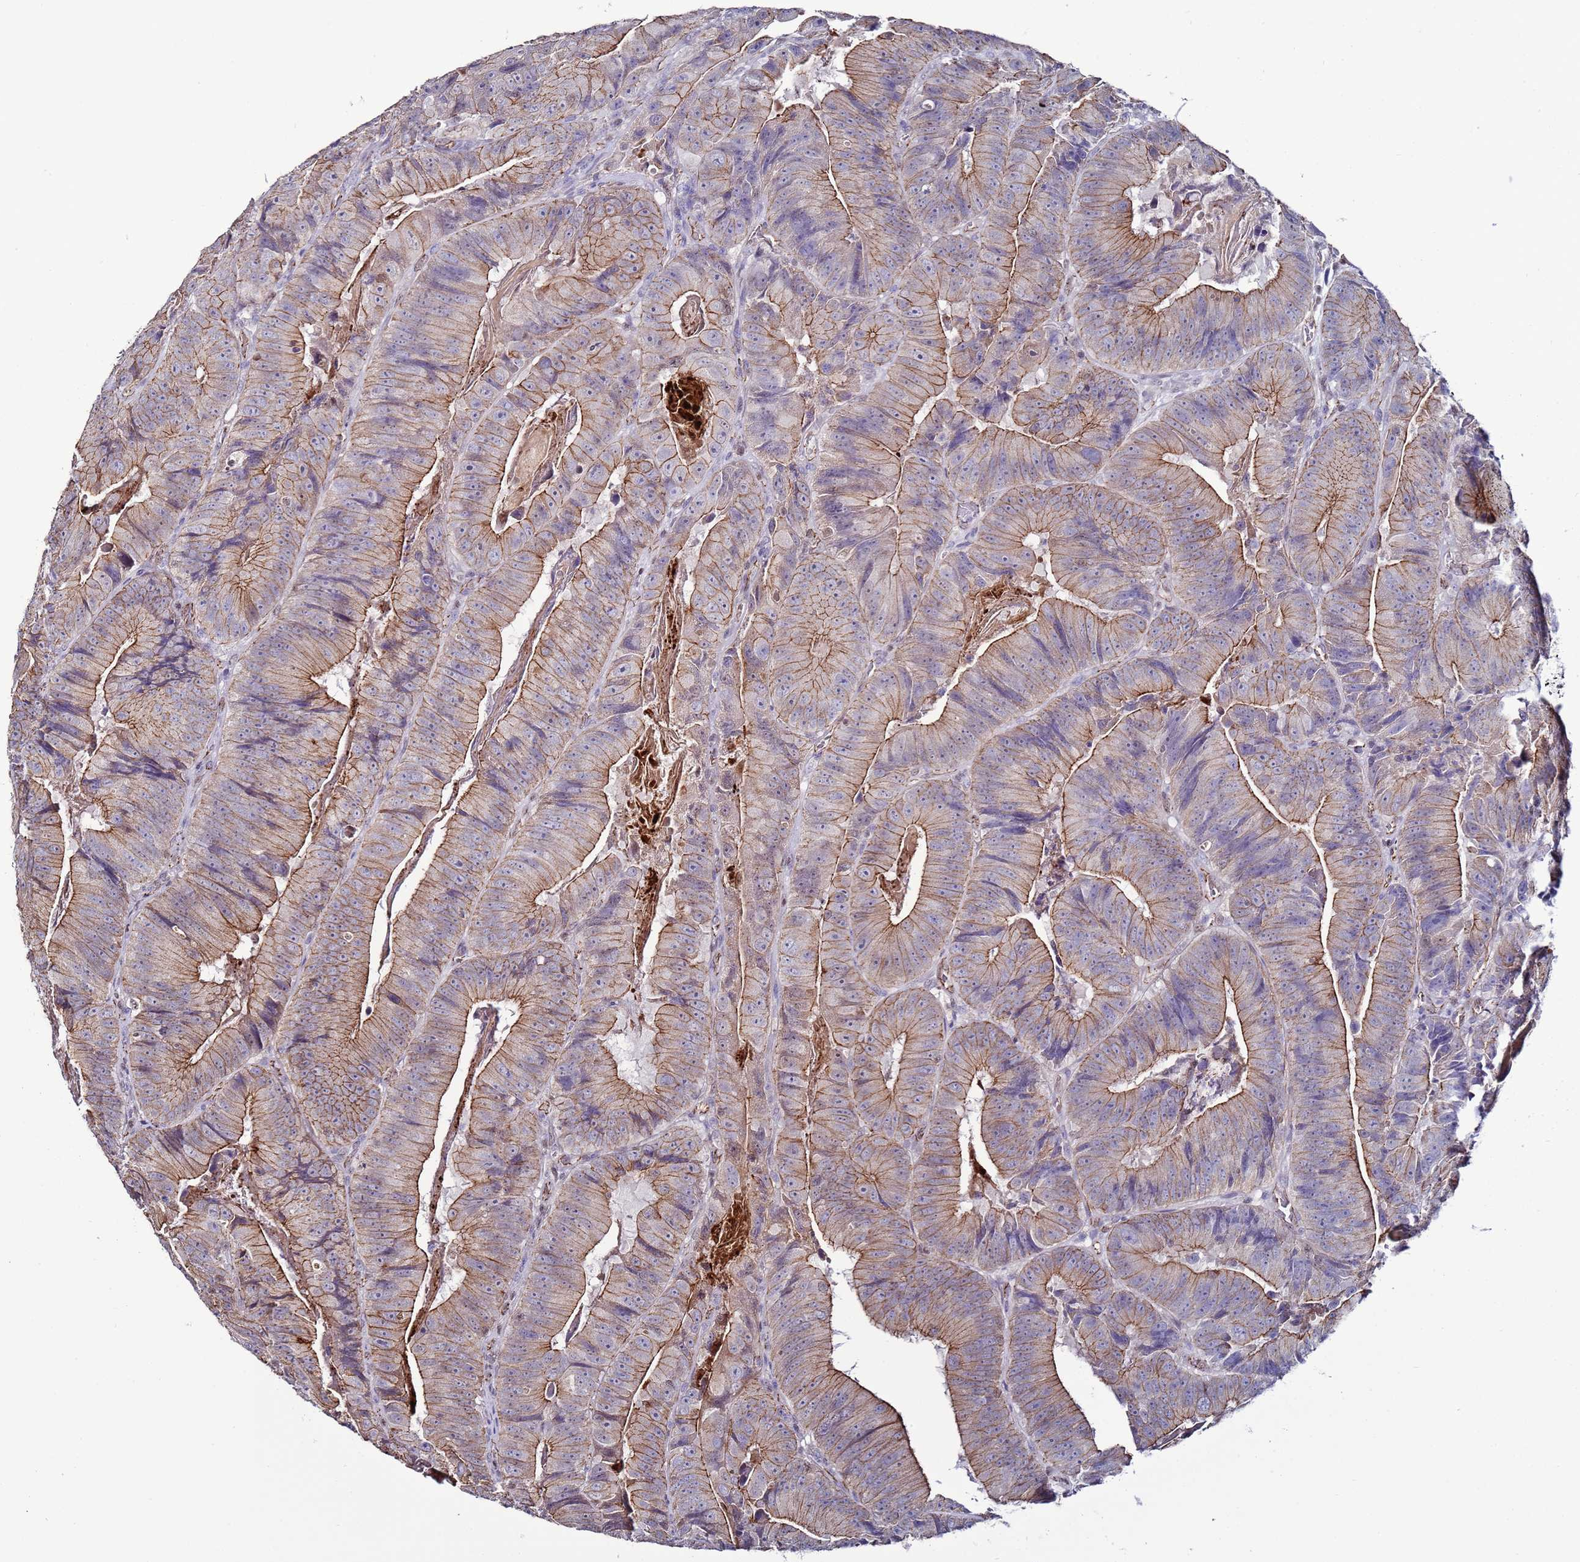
{"staining": {"intensity": "moderate", "quantity": "25%-75%", "location": "cytoplasmic/membranous"}, "tissue": "colorectal cancer", "cell_type": "Tumor cells", "image_type": "cancer", "snomed": [{"axis": "morphology", "description": "Adenocarcinoma, NOS"}, {"axis": "topography", "description": "Colon"}], "caption": "A high-resolution photomicrograph shows immunohistochemistry staining of colorectal adenocarcinoma, which shows moderate cytoplasmic/membranous expression in approximately 25%-75% of tumor cells.", "gene": "TENM3", "patient": {"sex": "female", "age": 86}}